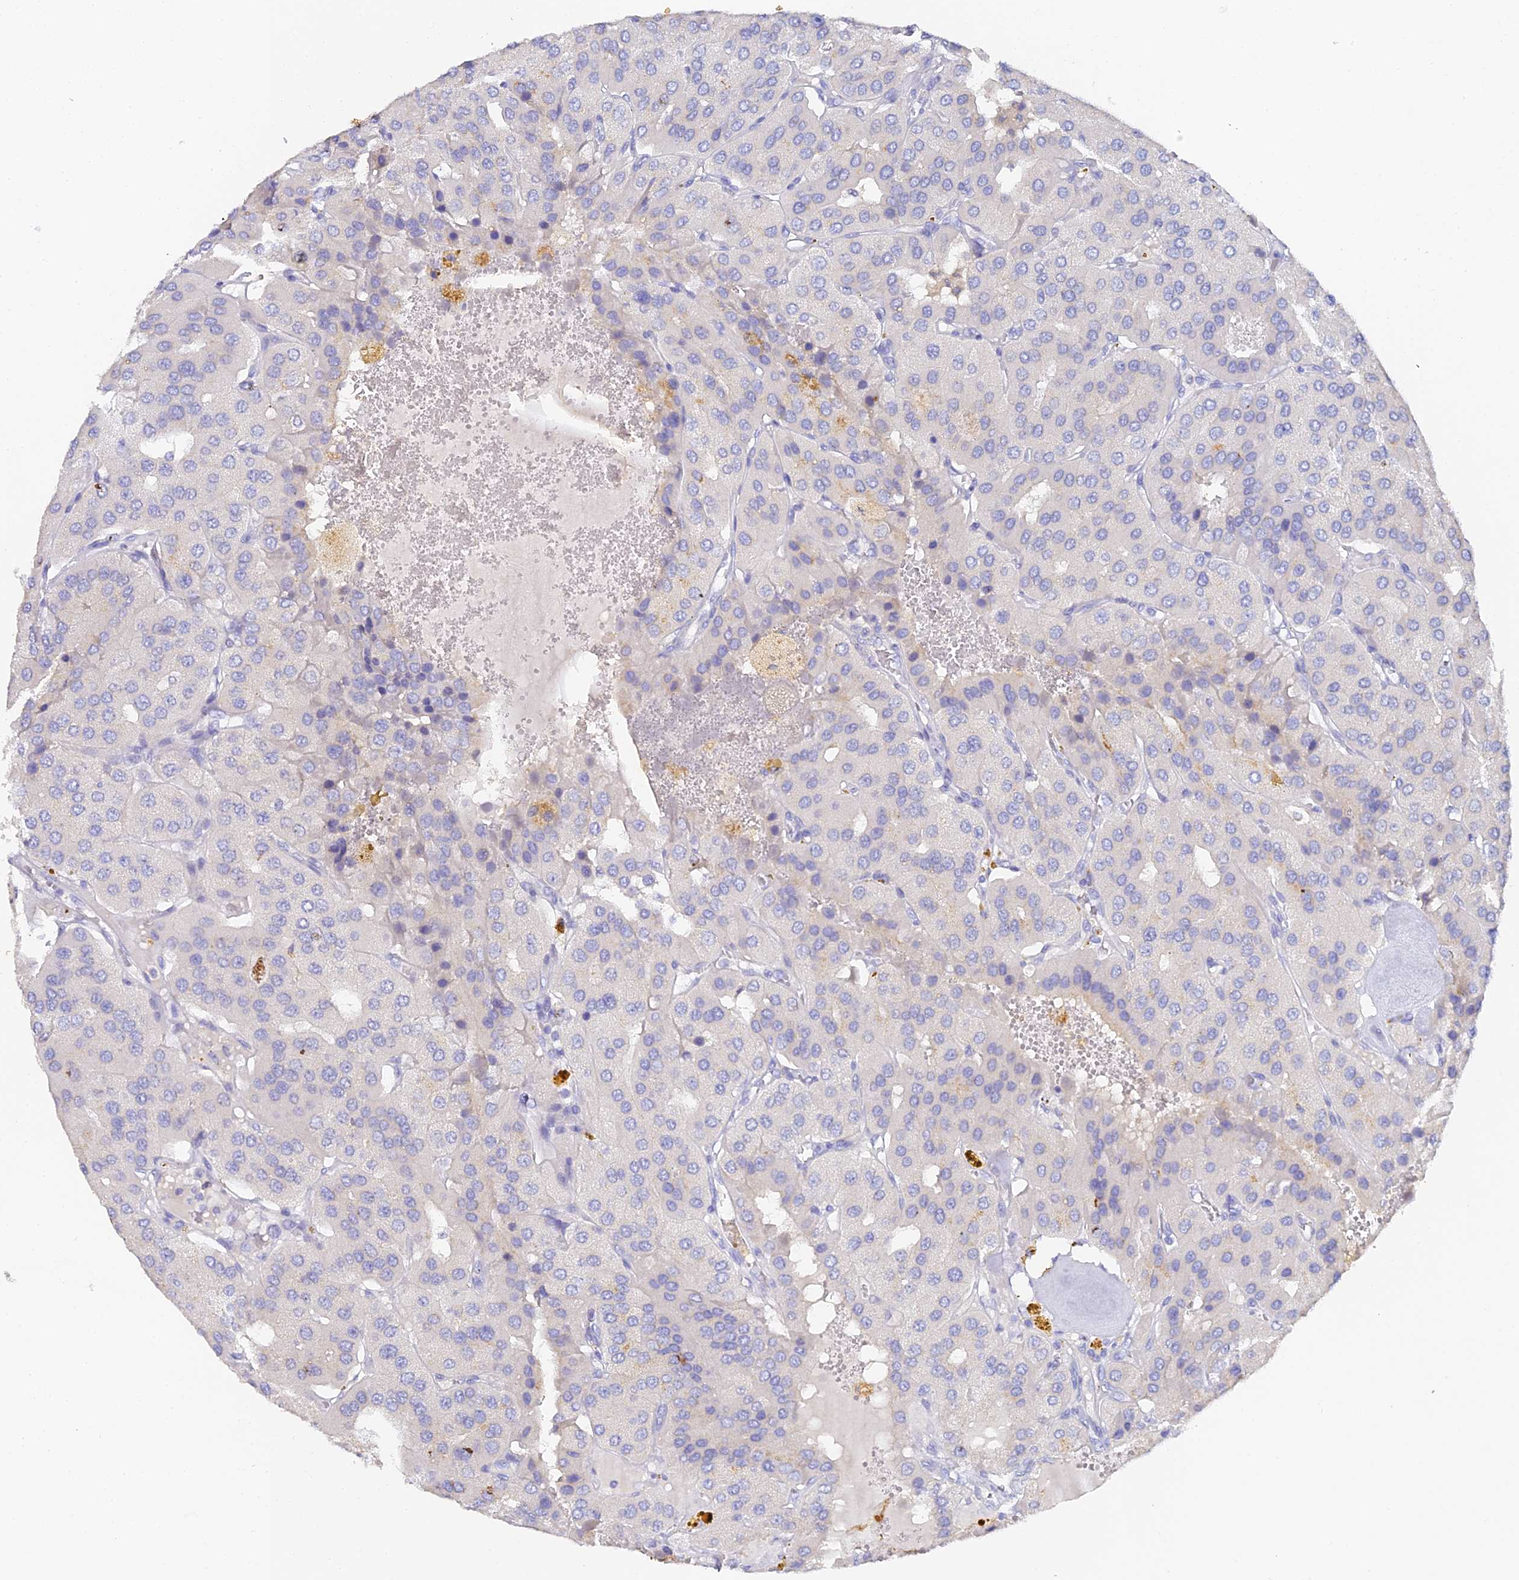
{"staining": {"intensity": "negative", "quantity": "none", "location": "none"}, "tissue": "parathyroid gland", "cell_type": "Glandular cells", "image_type": "normal", "snomed": [{"axis": "morphology", "description": "Normal tissue, NOS"}, {"axis": "morphology", "description": "Adenoma, NOS"}, {"axis": "topography", "description": "Parathyroid gland"}], "caption": "Protein analysis of benign parathyroid gland displays no significant staining in glandular cells.", "gene": "DONSON", "patient": {"sex": "female", "age": 86}}